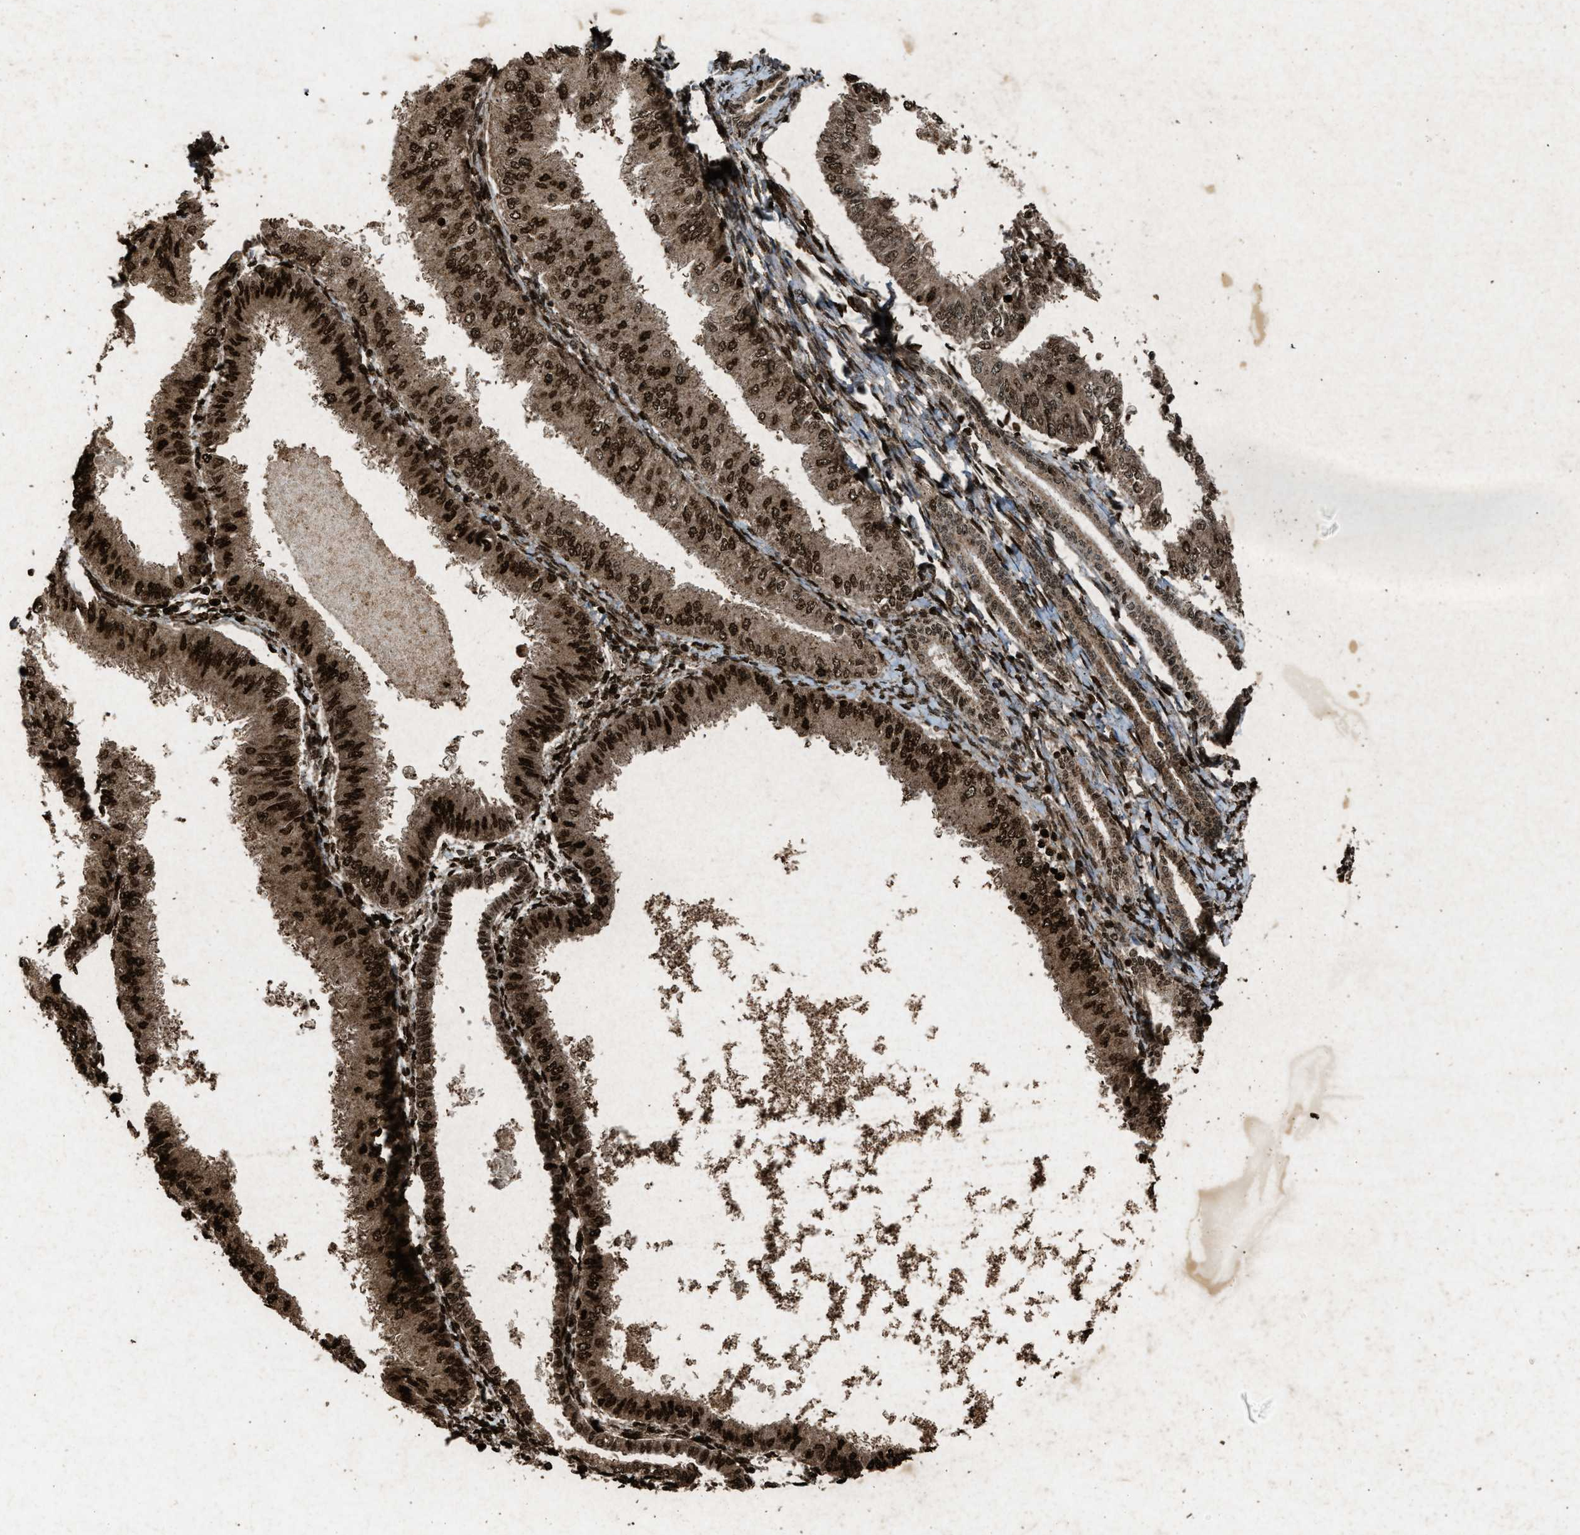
{"staining": {"intensity": "strong", "quantity": ">75%", "location": "cytoplasmic/membranous,nuclear"}, "tissue": "endometrial cancer", "cell_type": "Tumor cells", "image_type": "cancer", "snomed": [{"axis": "morphology", "description": "Adenocarcinoma, NOS"}, {"axis": "topography", "description": "Endometrium"}], "caption": "Immunohistochemical staining of endometrial cancer (adenocarcinoma) demonstrates strong cytoplasmic/membranous and nuclear protein expression in approximately >75% of tumor cells. The protein of interest is stained brown, and the nuclei are stained in blue (DAB IHC with brightfield microscopy, high magnification).", "gene": "PSMD1", "patient": {"sex": "female", "age": 53}}